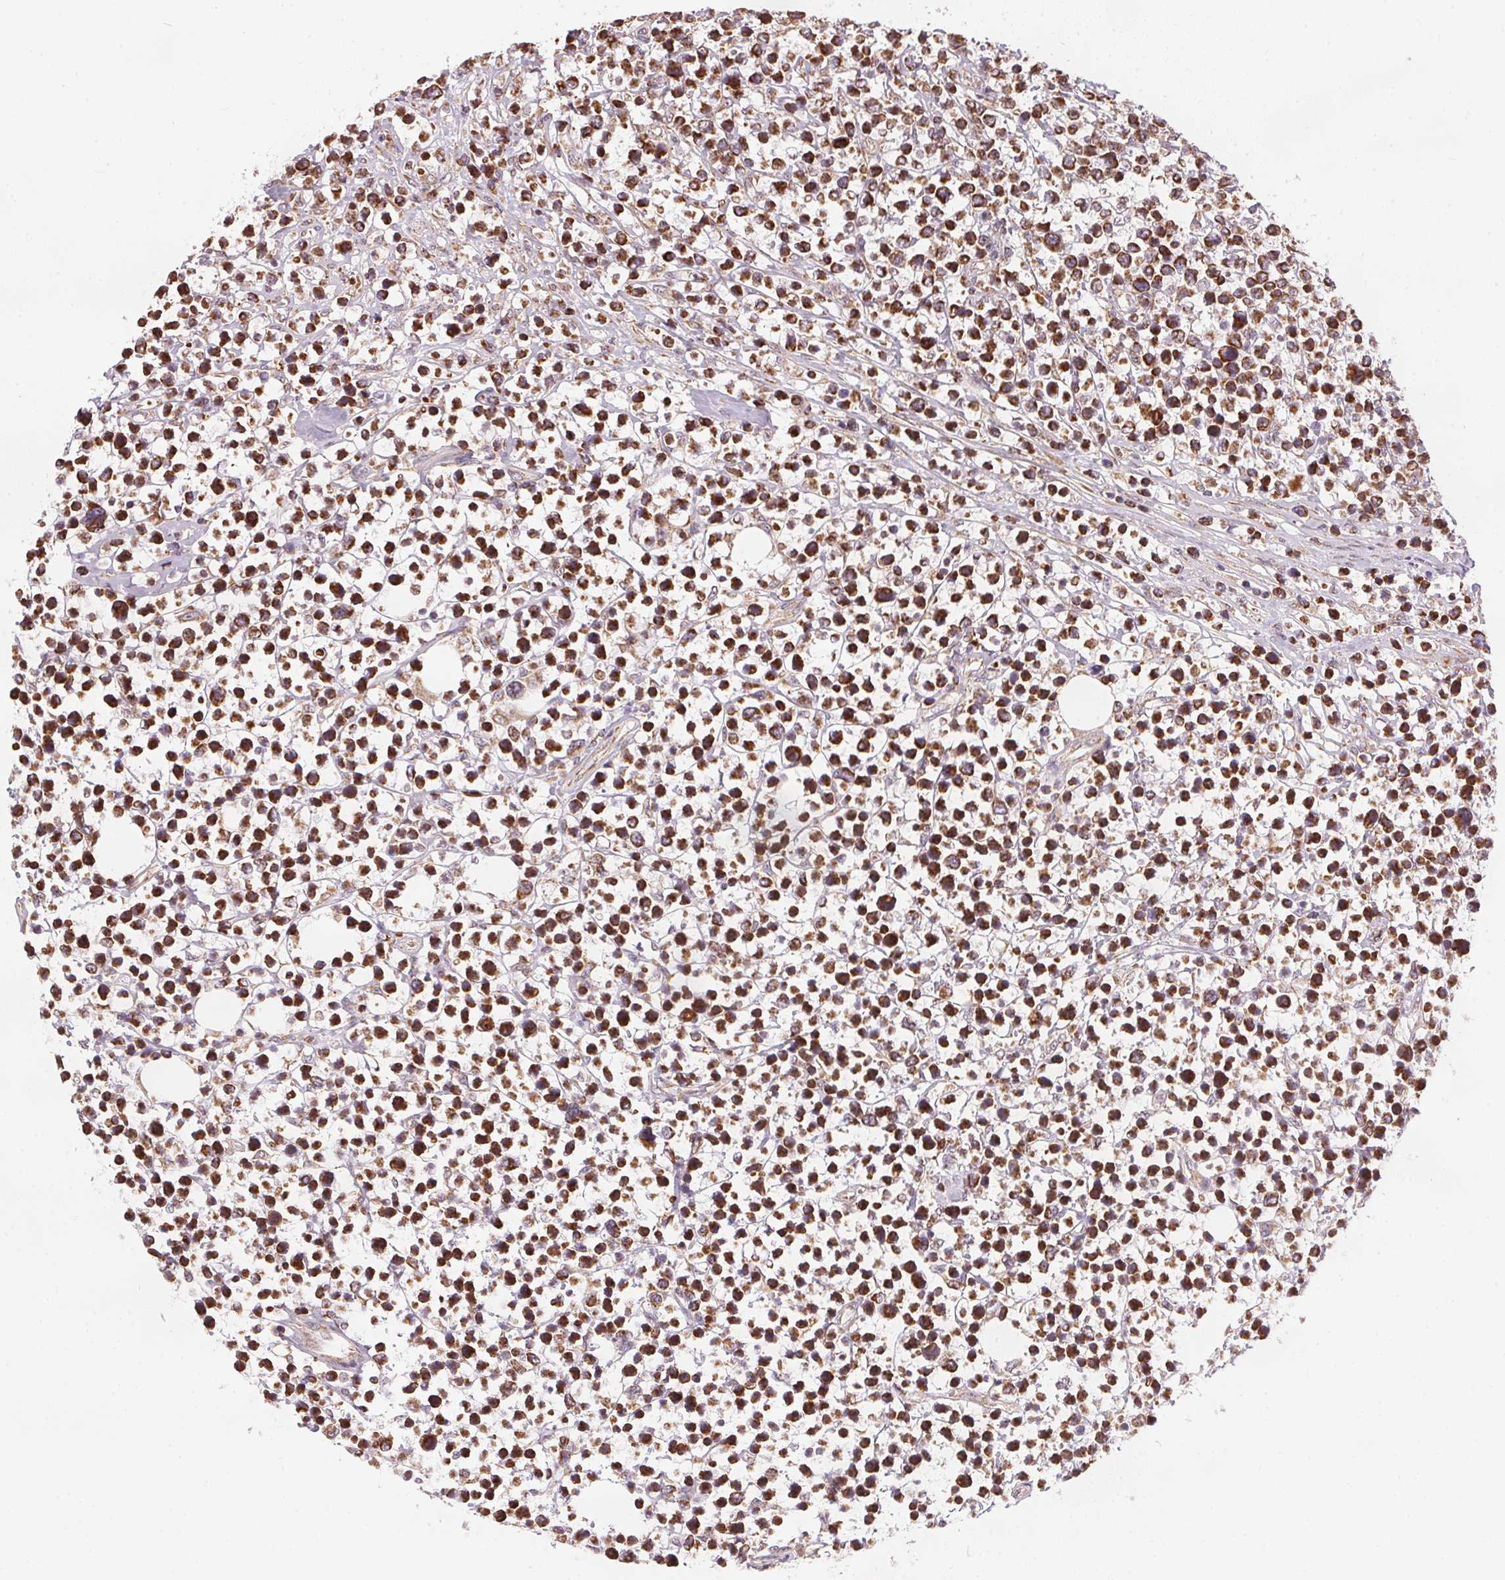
{"staining": {"intensity": "strong", "quantity": ">75%", "location": "cytoplasmic/membranous"}, "tissue": "lymphoma", "cell_type": "Tumor cells", "image_type": "cancer", "snomed": [{"axis": "morphology", "description": "Malignant lymphoma, non-Hodgkin's type, High grade"}, {"axis": "topography", "description": "Soft tissue"}], "caption": "High-magnification brightfield microscopy of lymphoma stained with DAB (brown) and counterstained with hematoxylin (blue). tumor cells exhibit strong cytoplasmic/membranous staining is appreciated in approximately>75% of cells.", "gene": "MATCAP1", "patient": {"sex": "female", "age": 56}}